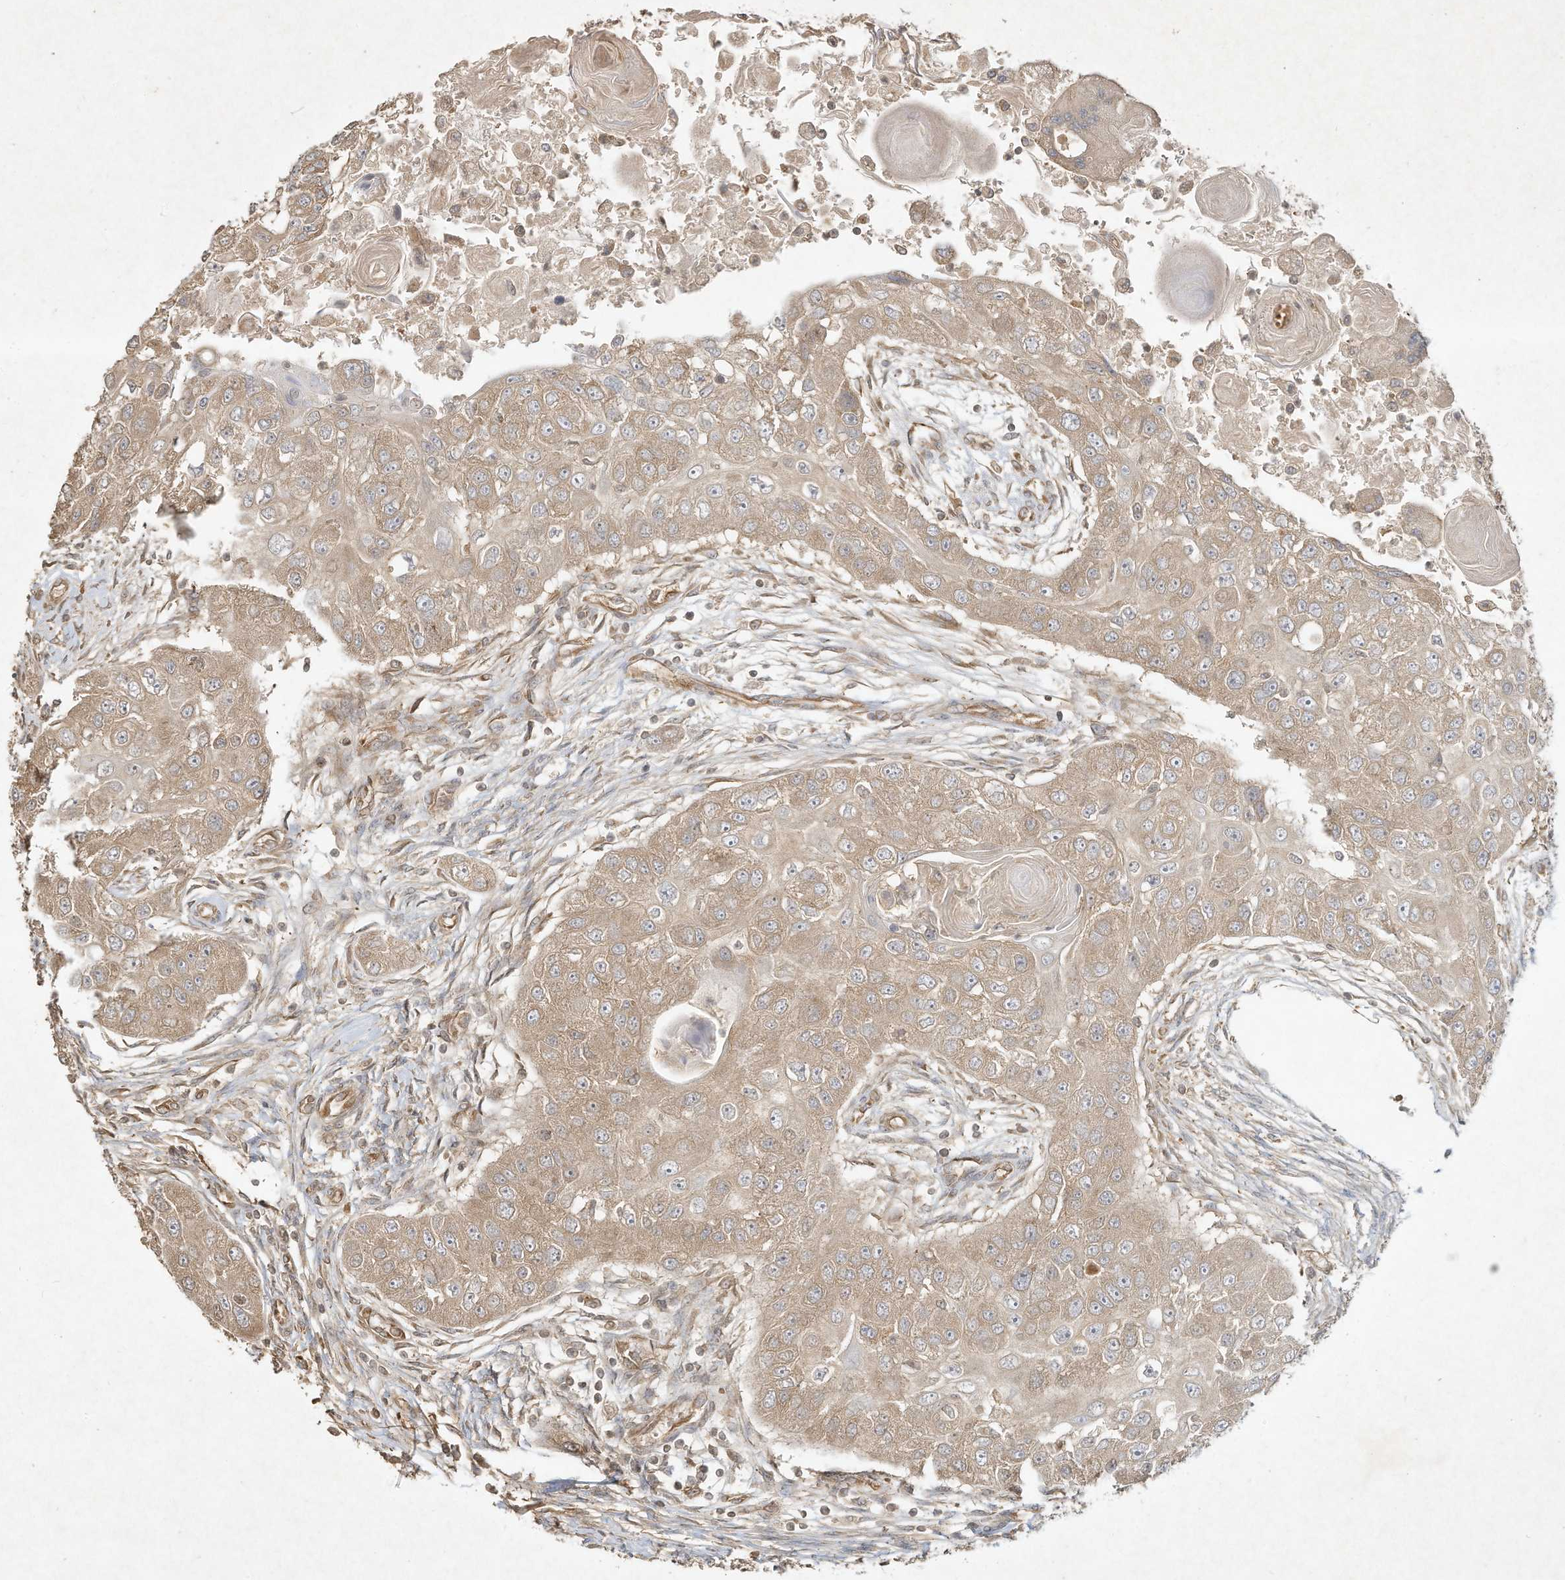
{"staining": {"intensity": "weak", "quantity": ">75%", "location": "cytoplasmic/membranous"}, "tissue": "head and neck cancer", "cell_type": "Tumor cells", "image_type": "cancer", "snomed": [{"axis": "morphology", "description": "Normal tissue, NOS"}, {"axis": "morphology", "description": "Squamous cell carcinoma, NOS"}, {"axis": "topography", "description": "Skeletal muscle"}, {"axis": "topography", "description": "Head-Neck"}], "caption": "Human head and neck cancer (squamous cell carcinoma) stained with a protein marker demonstrates weak staining in tumor cells.", "gene": "DYNC1I2", "patient": {"sex": "male", "age": 51}}